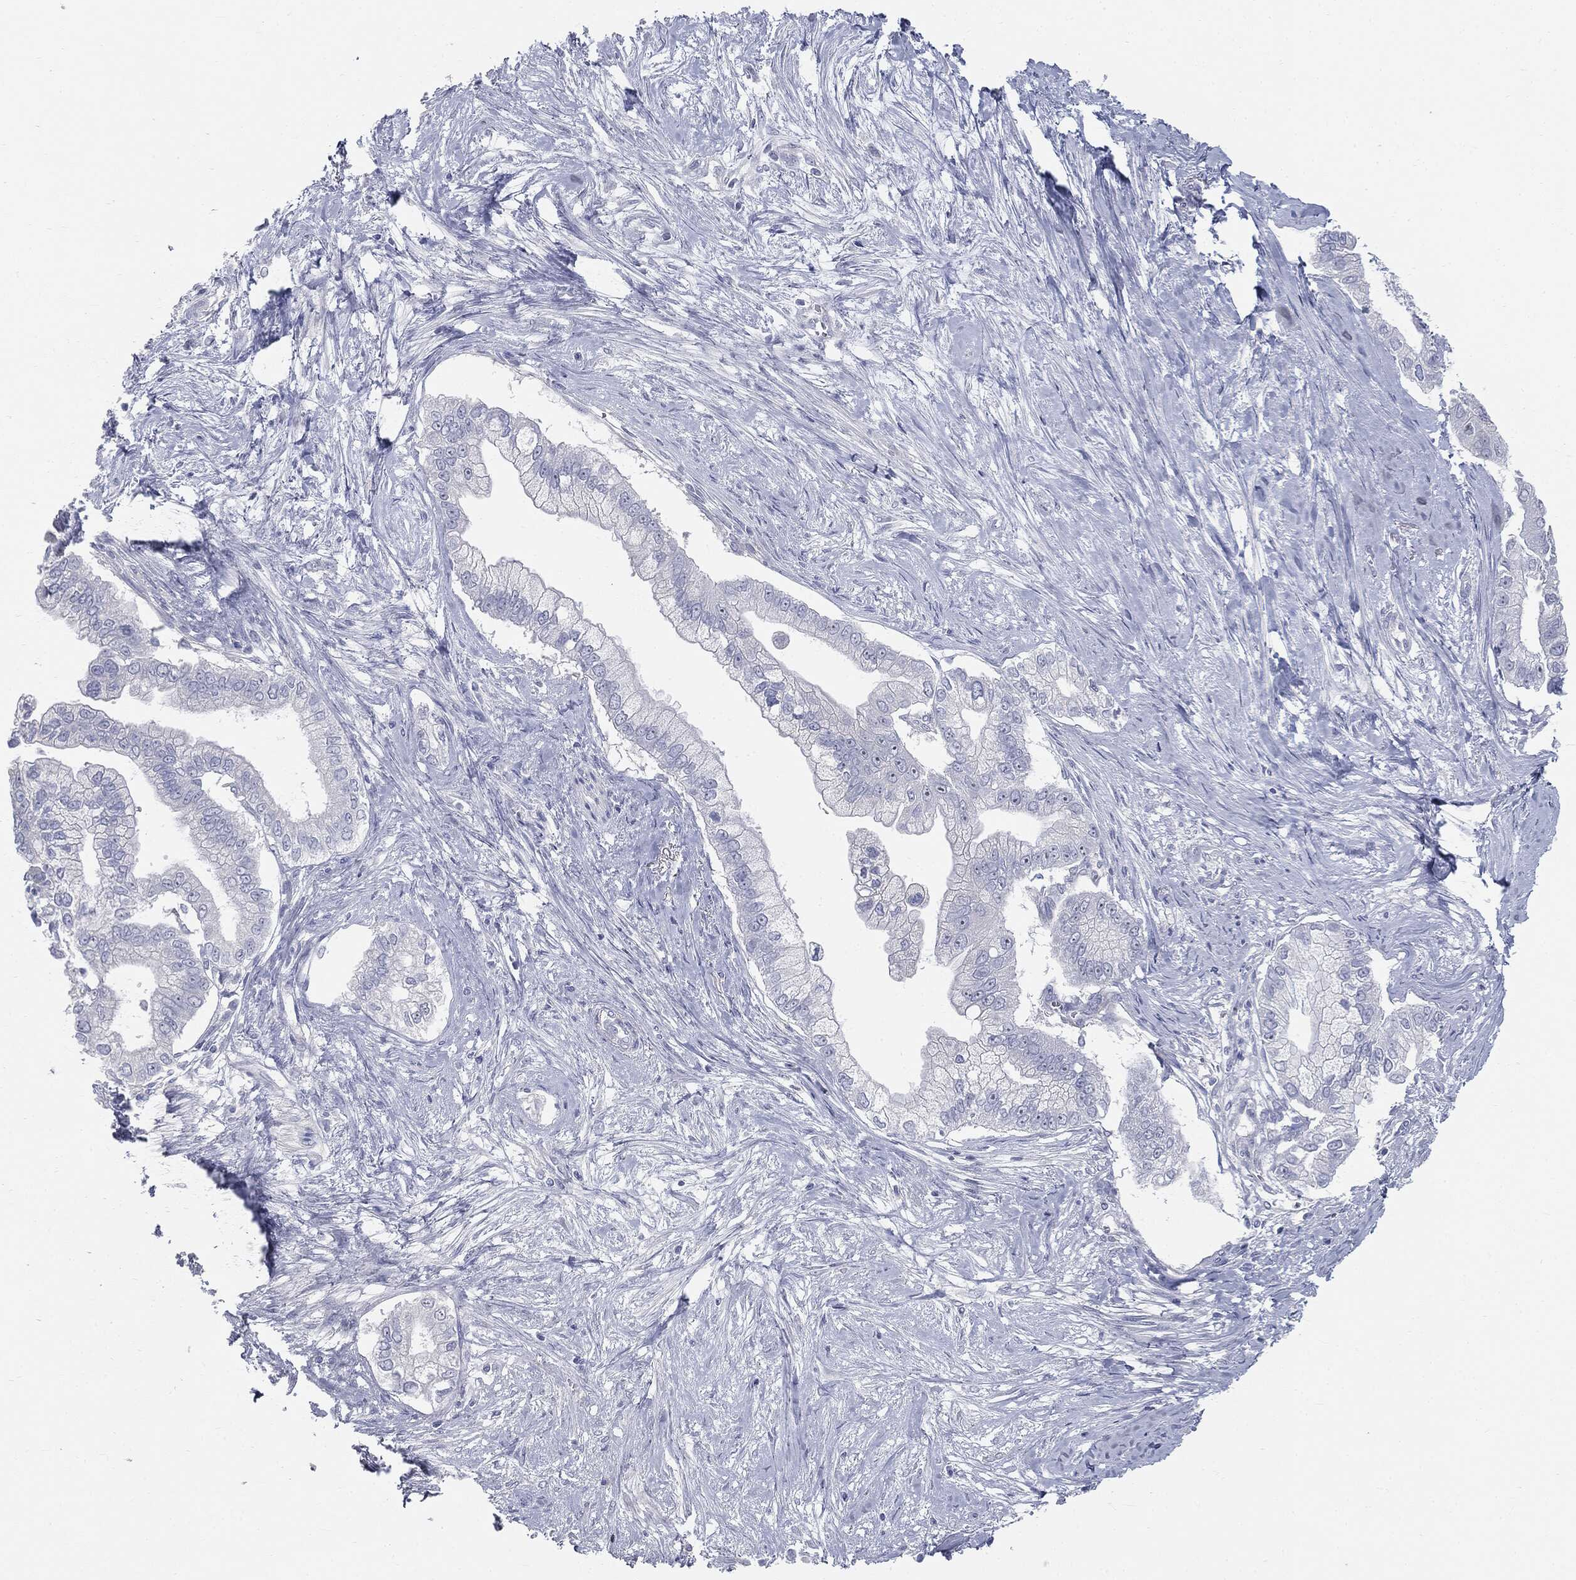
{"staining": {"intensity": "negative", "quantity": "none", "location": "none"}, "tissue": "pancreatic cancer", "cell_type": "Tumor cells", "image_type": "cancer", "snomed": [{"axis": "morphology", "description": "Adenocarcinoma, NOS"}, {"axis": "topography", "description": "Pancreas"}], "caption": "An immunohistochemistry (IHC) histopathology image of pancreatic cancer (adenocarcinoma) is shown. There is no staining in tumor cells of pancreatic cancer (adenocarcinoma).", "gene": "CUZD1", "patient": {"sex": "male", "age": 70}}